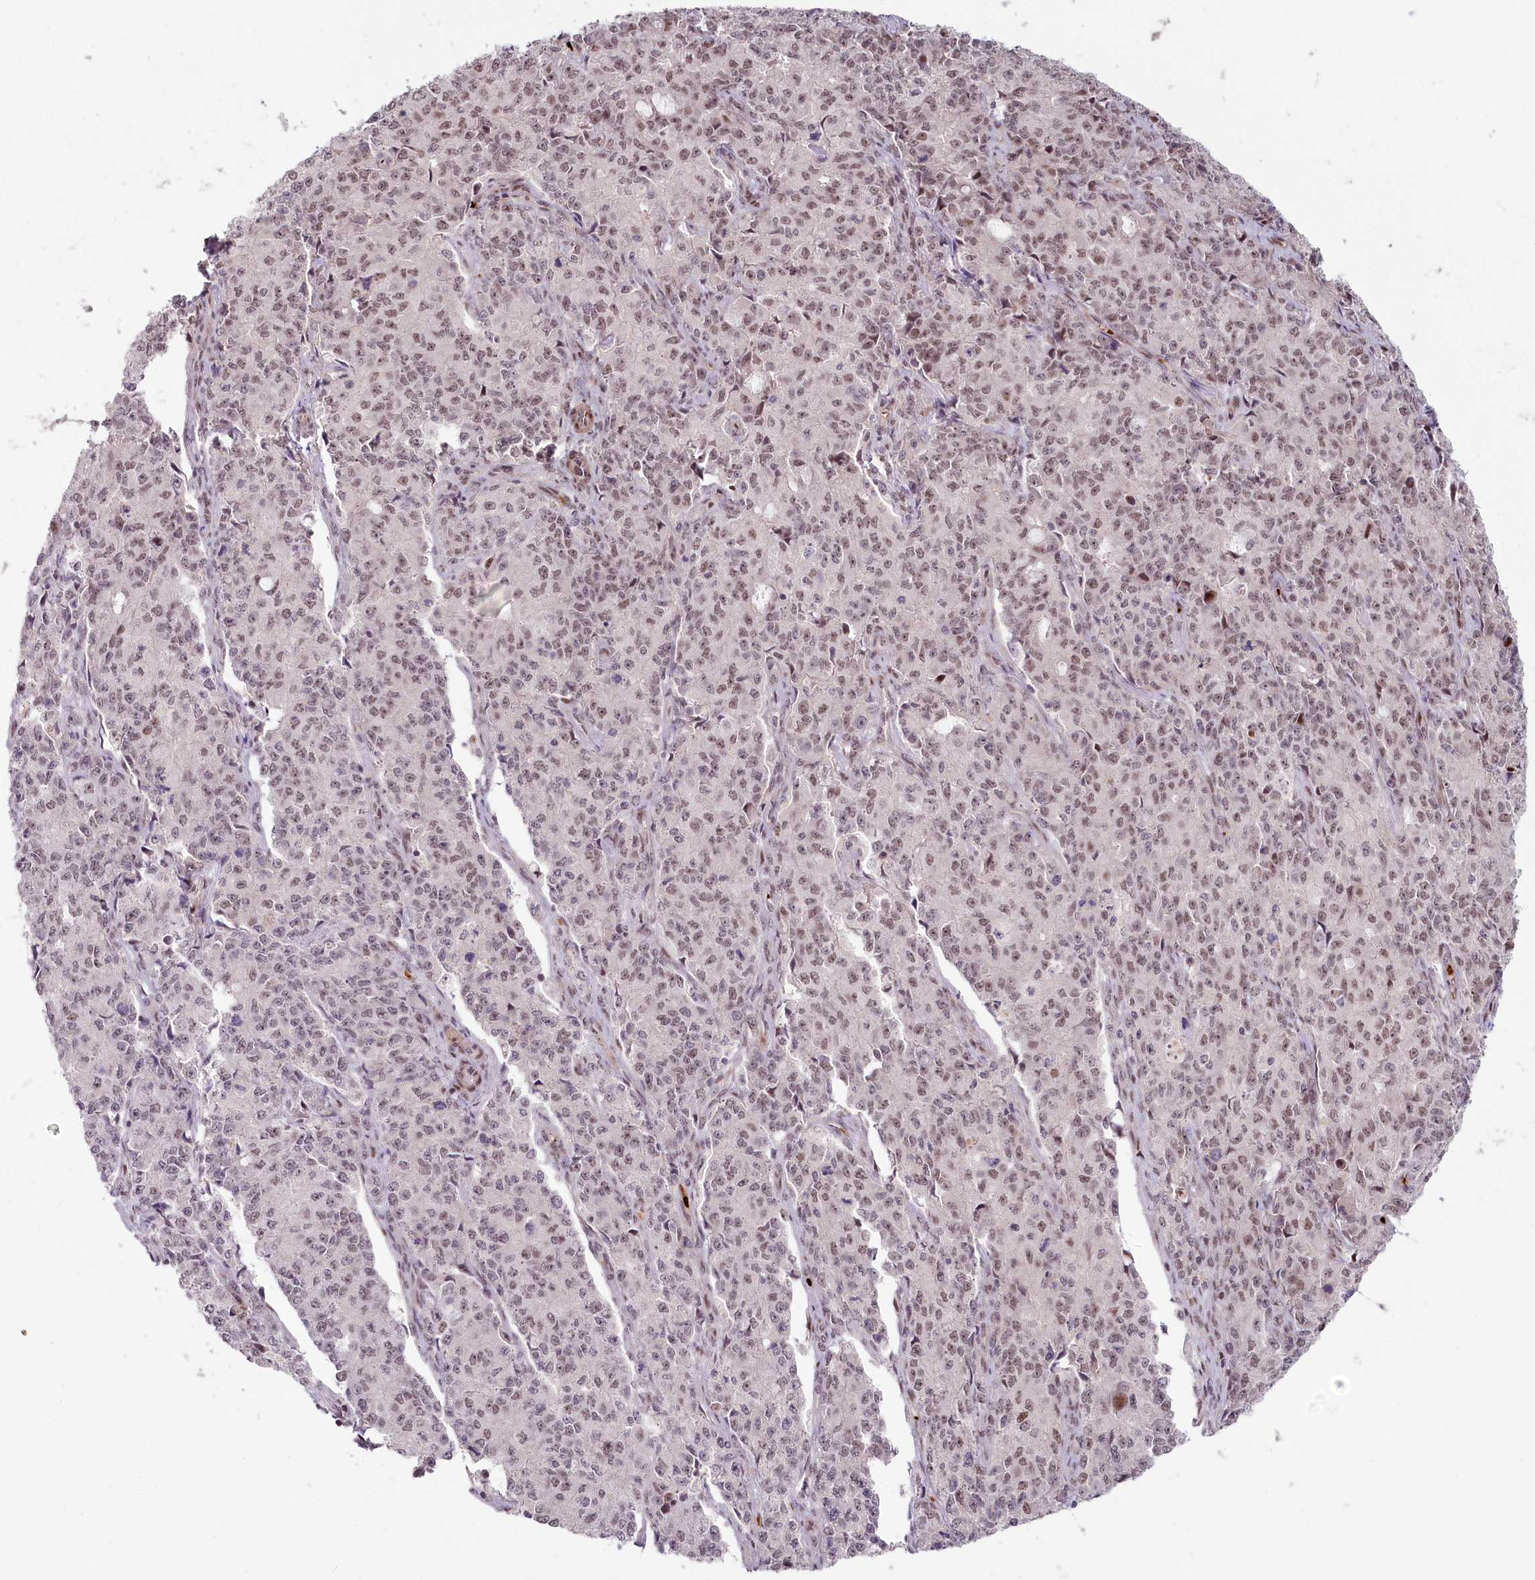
{"staining": {"intensity": "weak", "quantity": "25%-75%", "location": "nuclear"}, "tissue": "endometrial cancer", "cell_type": "Tumor cells", "image_type": "cancer", "snomed": [{"axis": "morphology", "description": "Adenocarcinoma, NOS"}, {"axis": "topography", "description": "Endometrium"}], "caption": "Adenocarcinoma (endometrial) stained with immunohistochemistry (IHC) exhibits weak nuclear staining in approximately 25%-75% of tumor cells.", "gene": "FAM204A", "patient": {"sex": "female", "age": 50}}